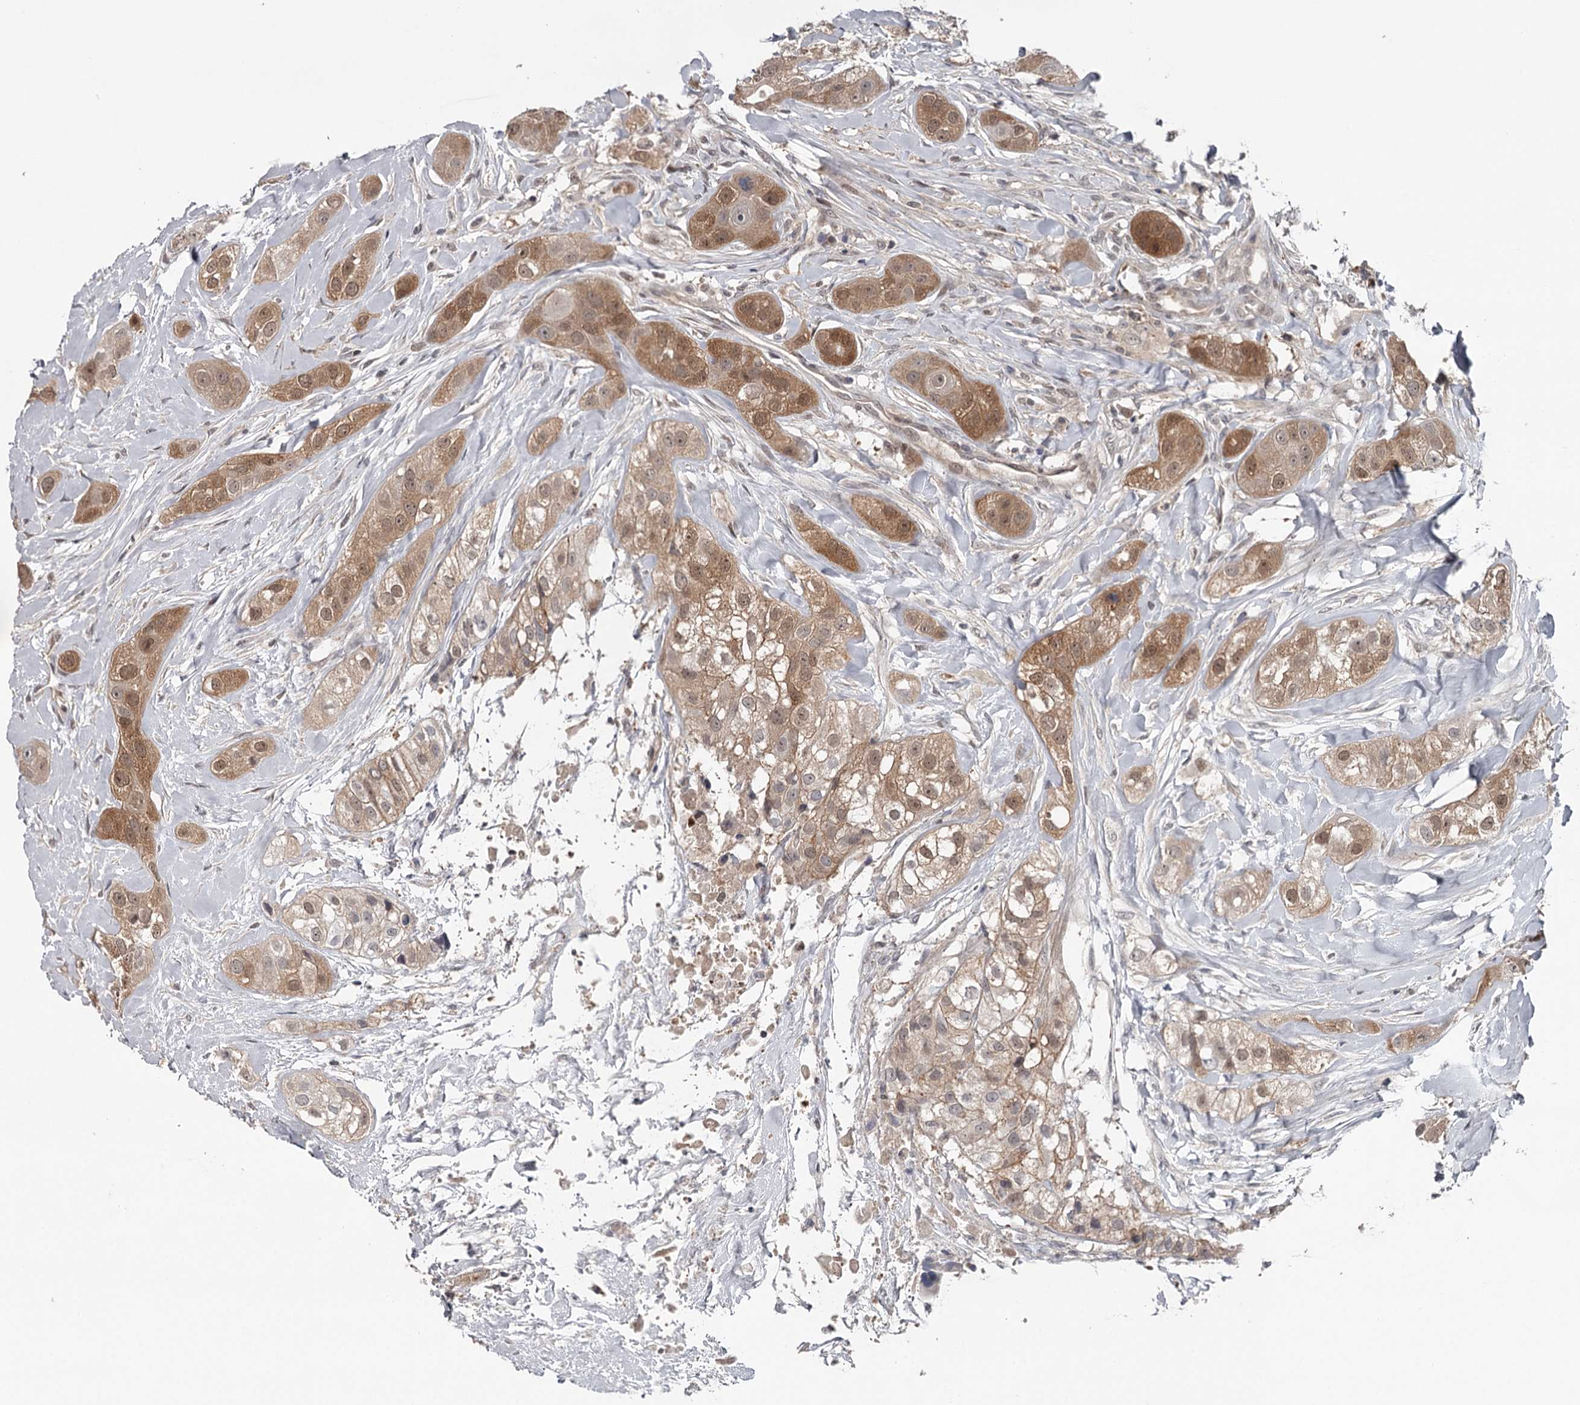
{"staining": {"intensity": "moderate", "quantity": "25%-75%", "location": "cytoplasmic/membranous,nuclear"}, "tissue": "head and neck cancer", "cell_type": "Tumor cells", "image_type": "cancer", "snomed": [{"axis": "morphology", "description": "Normal tissue, NOS"}, {"axis": "morphology", "description": "Squamous cell carcinoma, NOS"}, {"axis": "topography", "description": "Skeletal muscle"}, {"axis": "topography", "description": "Head-Neck"}], "caption": "Head and neck squamous cell carcinoma stained for a protein shows moderate cytoplasmic/membranous and nuclear positivity in tumor cells.", "gene": "GTSF1", "patient": {"sex": "male", "age": 51}}